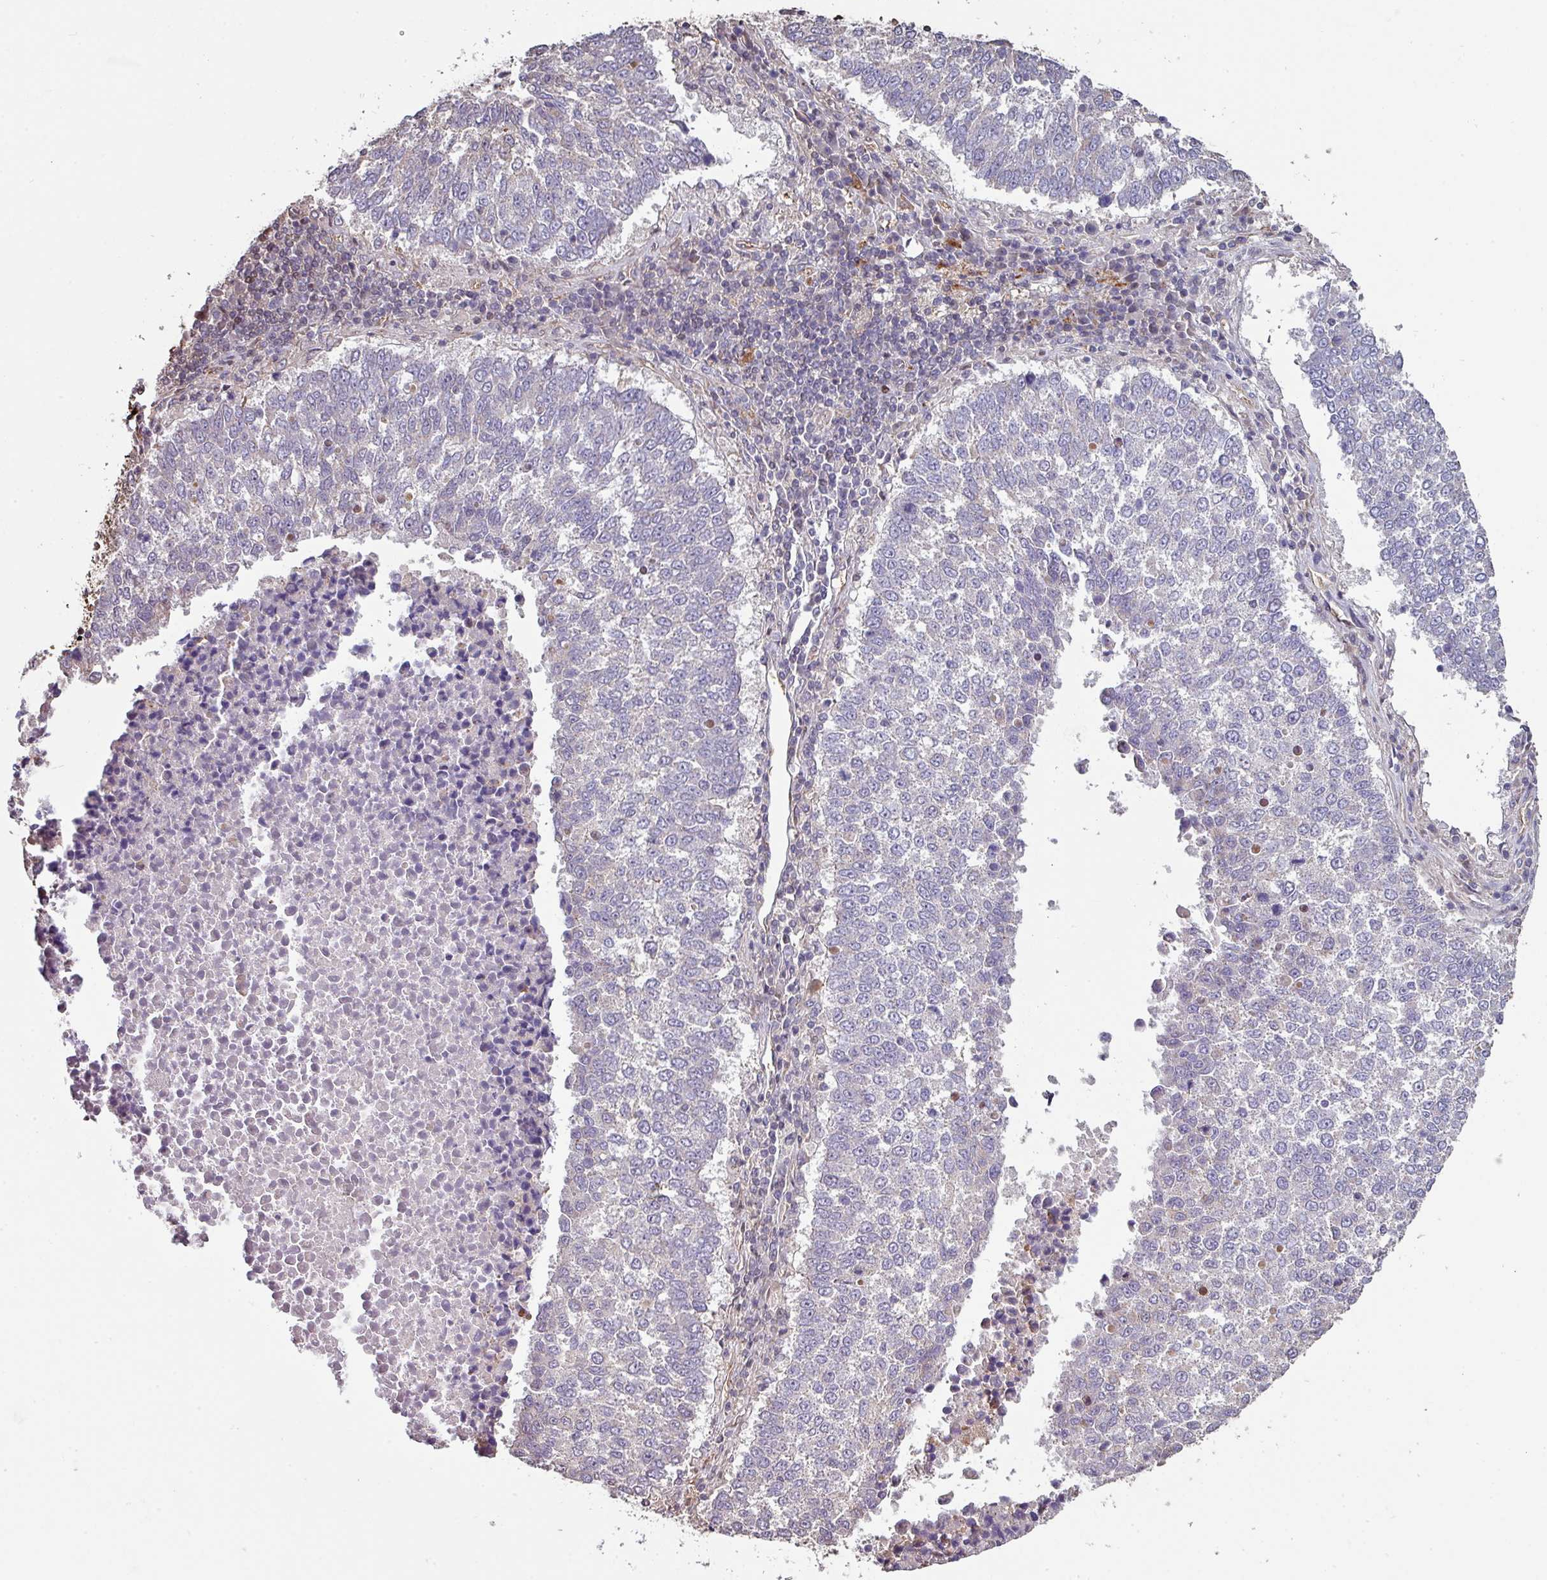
{"staining": {"intensity": "negative", "quantity": "none", "location": "none"}, "tissue": "lung cancer", "cell_type": "Tumor cells", "image_type": "cancer", "snomed": [{"axis": "morphology", "description": "Squamous cell carcinoma, NOS"}, {"axis": "topography", "description": "Lung"}], "caption": "A micrograph of human lung squamous cell carcinoma is negative for staining in tumor cells.", "gene": "ANO9", "patient": {"sex": "male", "age": 73}}